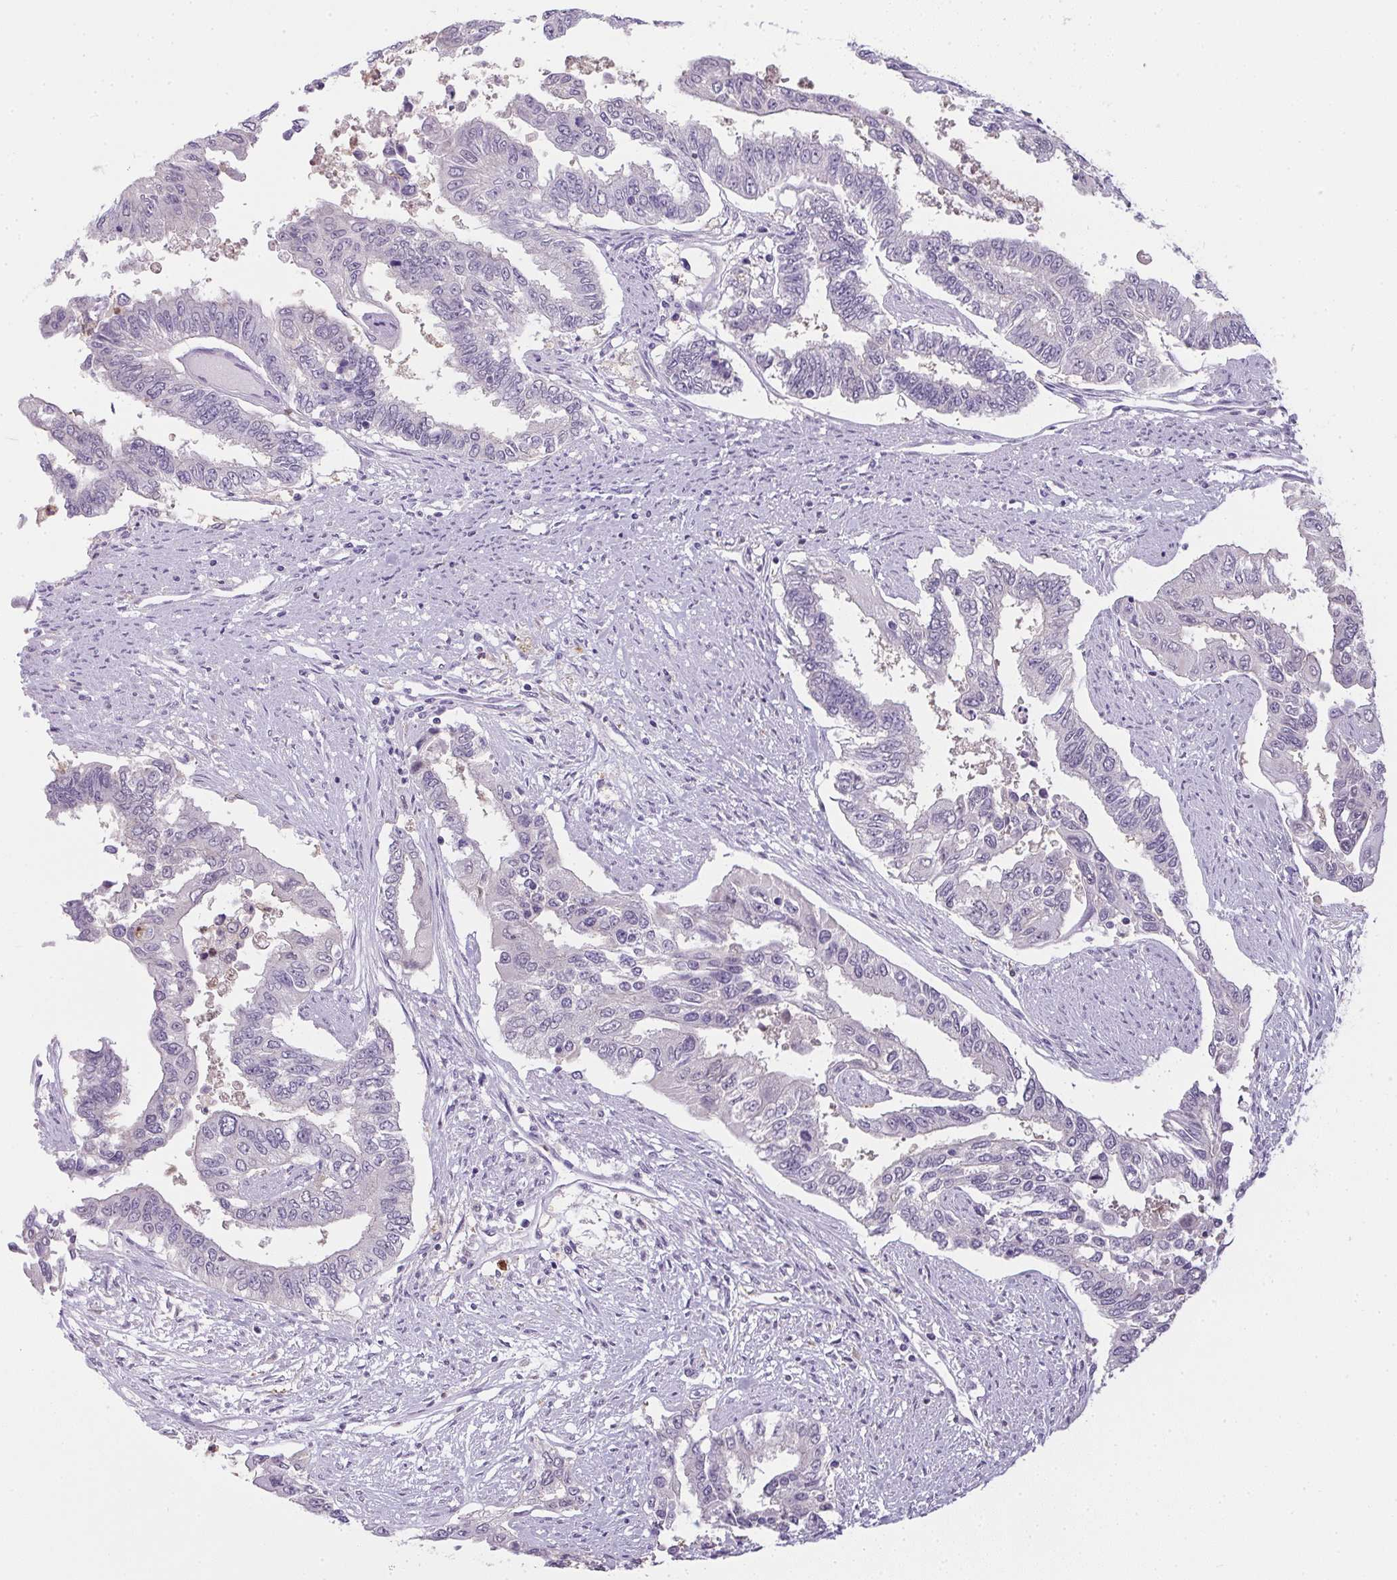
{"staining": {"intensity": "negative", "quantity": "none", "location": "none"}, "tissue": "endometrial cancer", "cell_type": "Tumor cells", "image_type": "cancer", "snomed": [{"axis": "morphology", "description": "Adenocarcinoma, NOS"}, {"axis": "topography", "description": "Uterus"}], "caption": "Immunohistochemistry of endometrial adenocarcinoma displays no positivity in tumor cells. Brightfield microscopy of immunohistochemistry (IHC) stained with DAB (3,3'-diaminobenzidine) (brown) and hematoxylin (blue), captured at high magnification.", "gene": "DNAJC5G", "patient": {"sex": "female", "age": 59}}